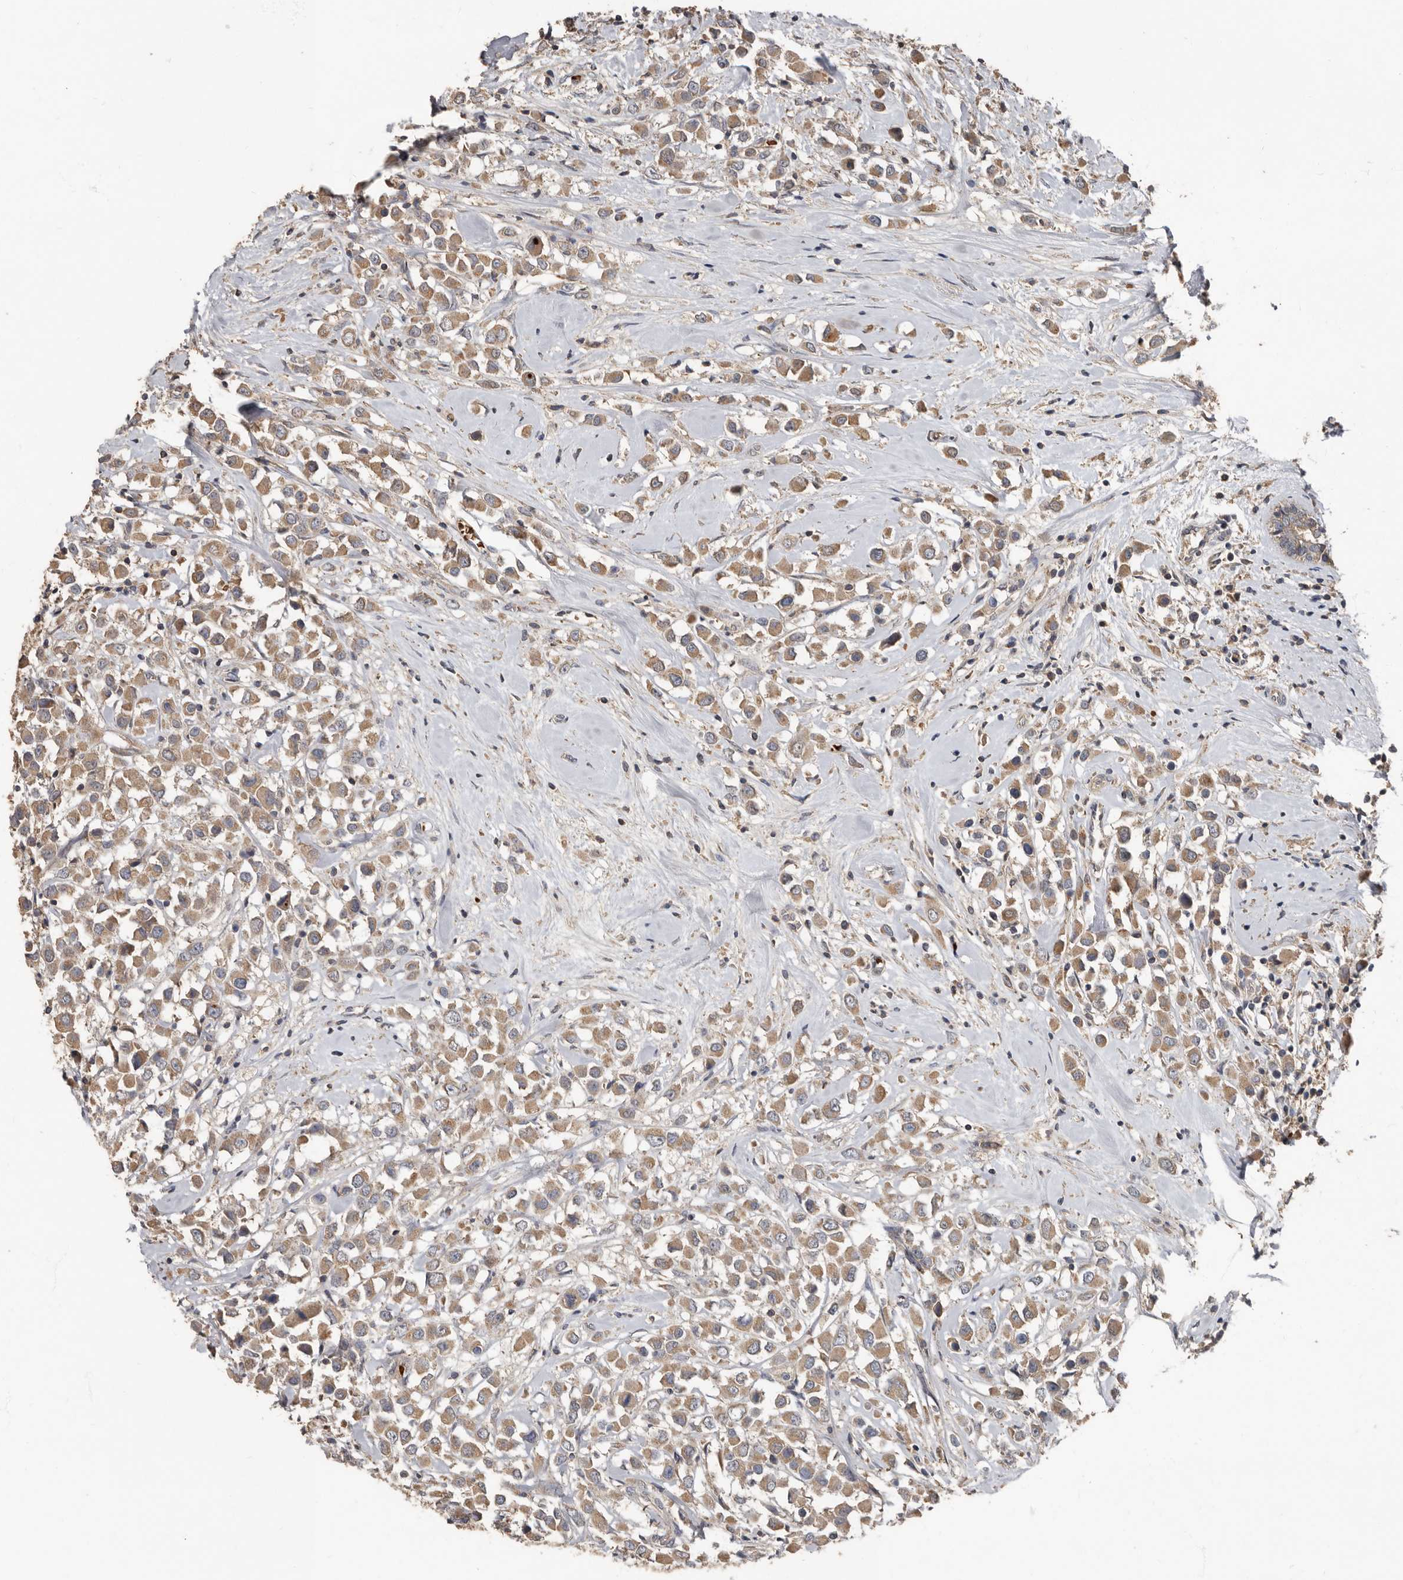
{"staining": {"intensity": "moderate", "quantity": ">75%", "location": "cytoplasmic/membranous"}, "tissue": "breast cancer", "cell_type": "Tumor cells", "image_type": "cancer", "snomed": [{"axis": "morphology", "description": "Duct carcinoma"}, {"axis": "topography", "description": "Breast"}], "caption": "An immunohistochemistry (IHC) photomicrograph of neoplastic tissue is shown. Protein staining in brown shows moderate cytoplasmic/membranous positivity in breast infiltrating ductal carcinoma within tumor cells.", "gene": "KIF26B", "patient": {"sex": "female", "age": 61}}